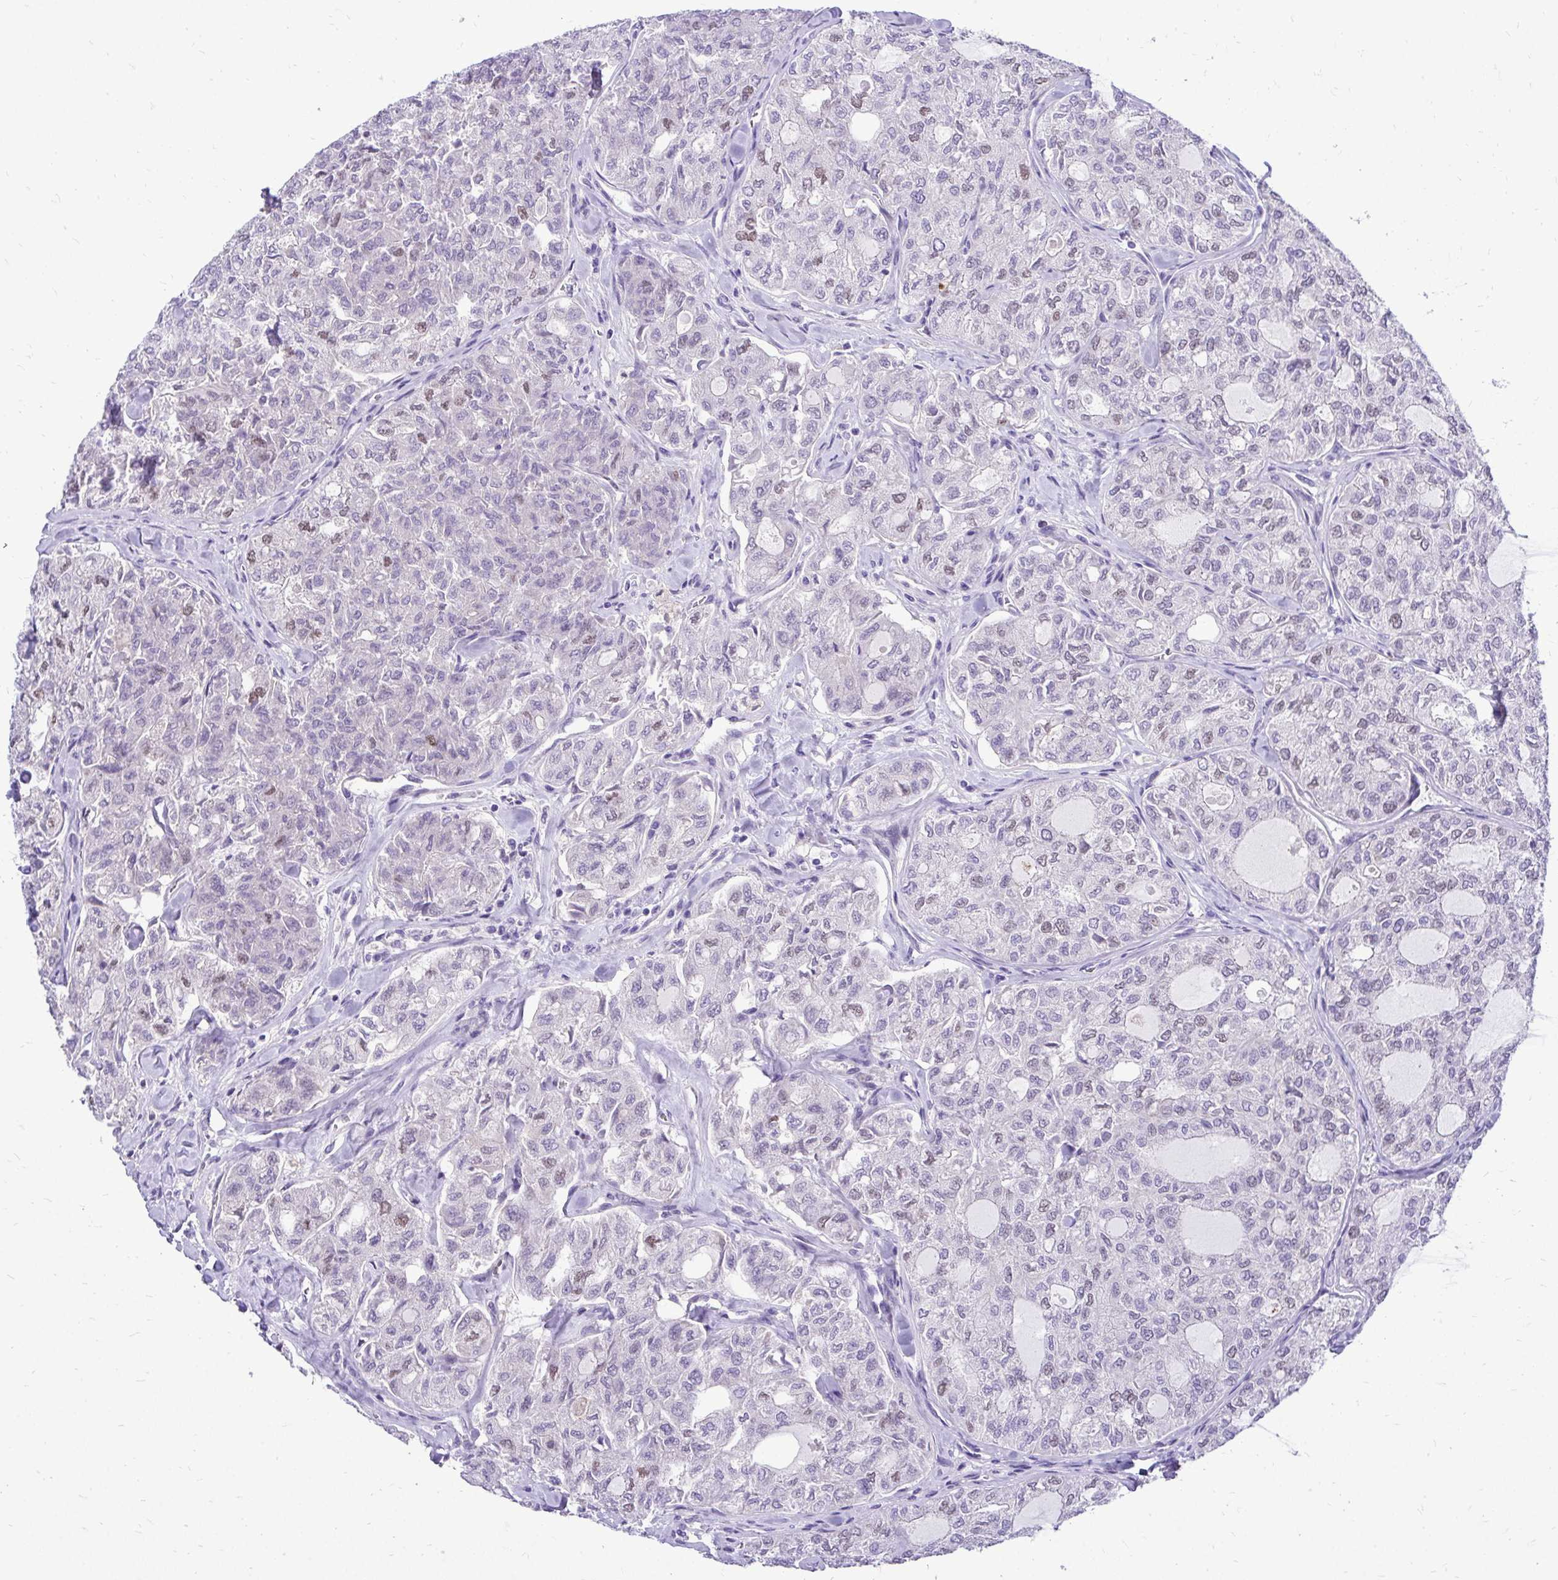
{"staining": {"intensity": "negative", "quantity": "none", "location": "none"}, "tissue": "thyroid cancer", "cell_type": "Tumor cells", "image_type": "cancer", "snomed": [{"axis": "morphology", "description": "Follicular adenoma carcinoma, NOS"}, {"axis": "topography", "description": "Thyroid gland"}], "caption": "DAB (3,3'-diaminobenzidine) immunohistochemical staining of thyroid cancer shows no significant staining in tumor cells.", "gene": "ZSWIM9", "patient": {"sex": "male", "age": 75}}